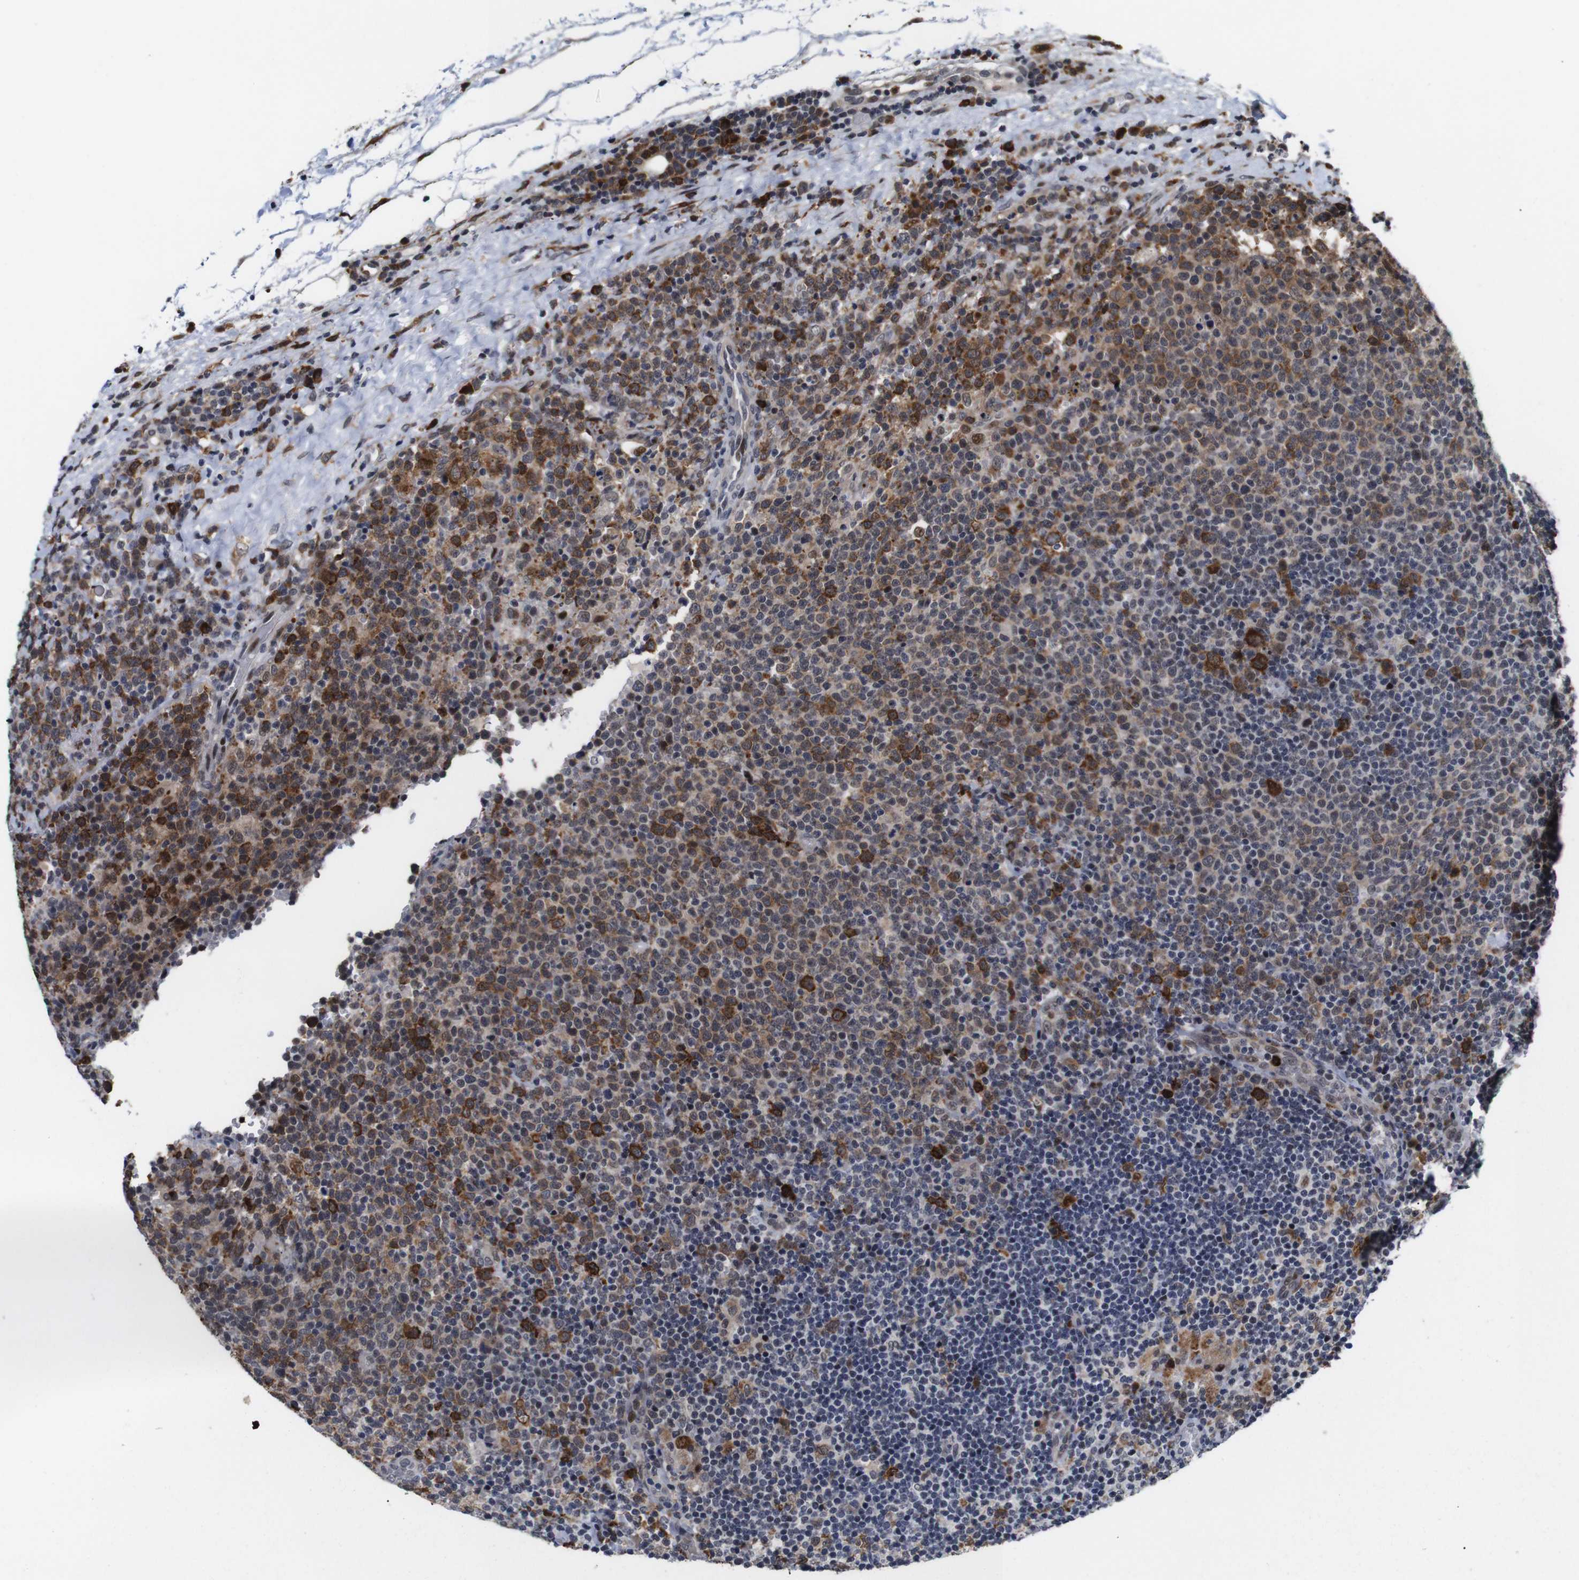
{"staining": {"intensity": "weak", "quantity": "25%-75%", "location": "cytoplasmic/membranous"}, "tissue": "lymphoma", "cell_type": "Tumor cells", "image_type": "cancer", "snomed": [{"axis": "morphology", "description": "Malignant lymphoma, non-Hodgkin's type, High grade"}, {"axis": "topography", "description": "Lymph node"}], "caption": "Human lymphoma stained with a protein marker demonstrates weak staining in tumor cells.", "gene": "EIF4G1", "patient": {"sex": "male", "age": 61}}